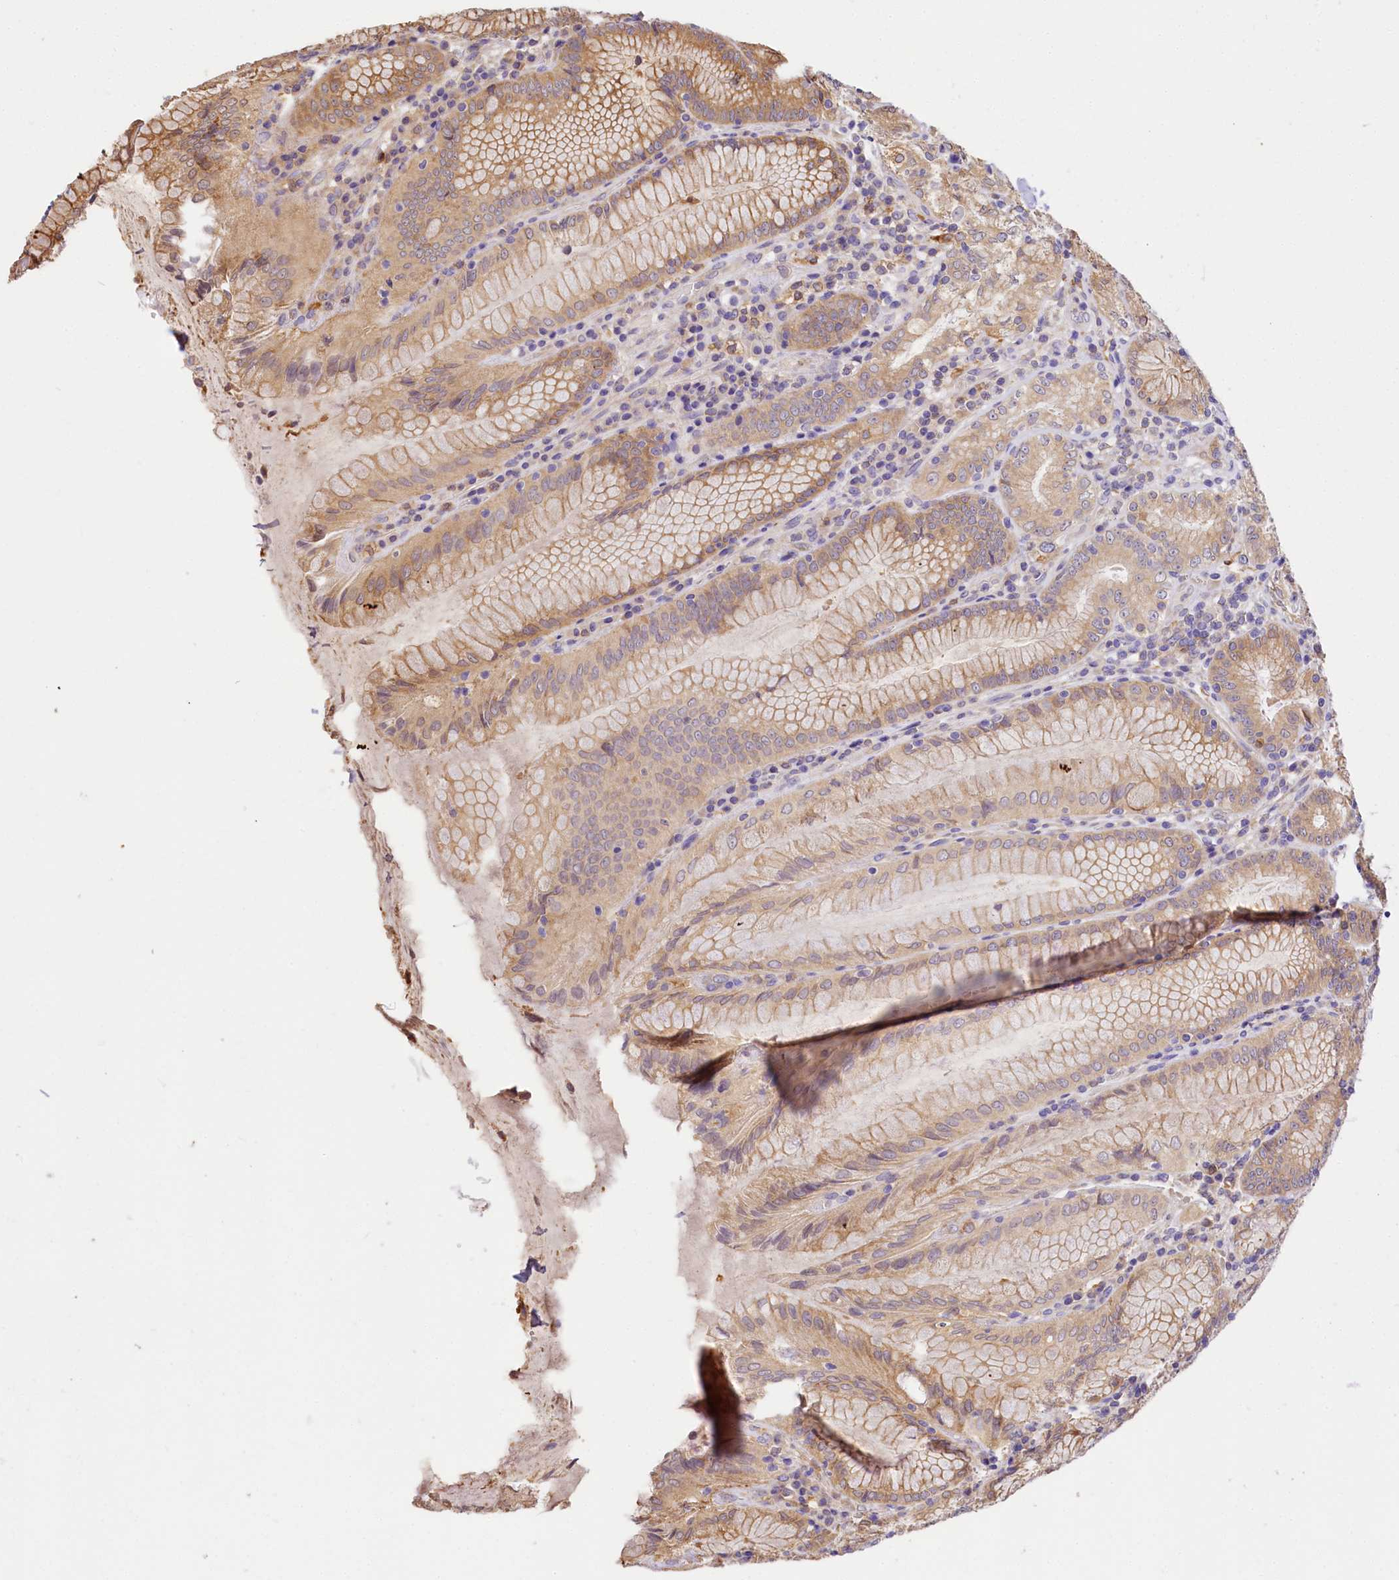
{"staining": {"intensity": "moderate", "quantity": ">75%", "location": "cytoplasmic/membranous"}, "tissue": "stomach", "cell_type": "Glandular cells", "image_type": "normal", "snomed": [{"axis": "morphology", "description": "Normal tissue, NOS"}, {"axis": "topography", "description": "Stomach, upper"}, {"axis": "topography", "description": "Stomach, lower"}], "caption": "This photomicrograph demonstrates unremarkable stomach stained with immunohistochemistry to label a protein in brown. The cytoplasmic/membranous of glandular cells show moderate positivity for the protein. Nuclei are counter-stained blue.", "gene": "PPIP5K2", "patient": {"sex": "female", "age": 76}}